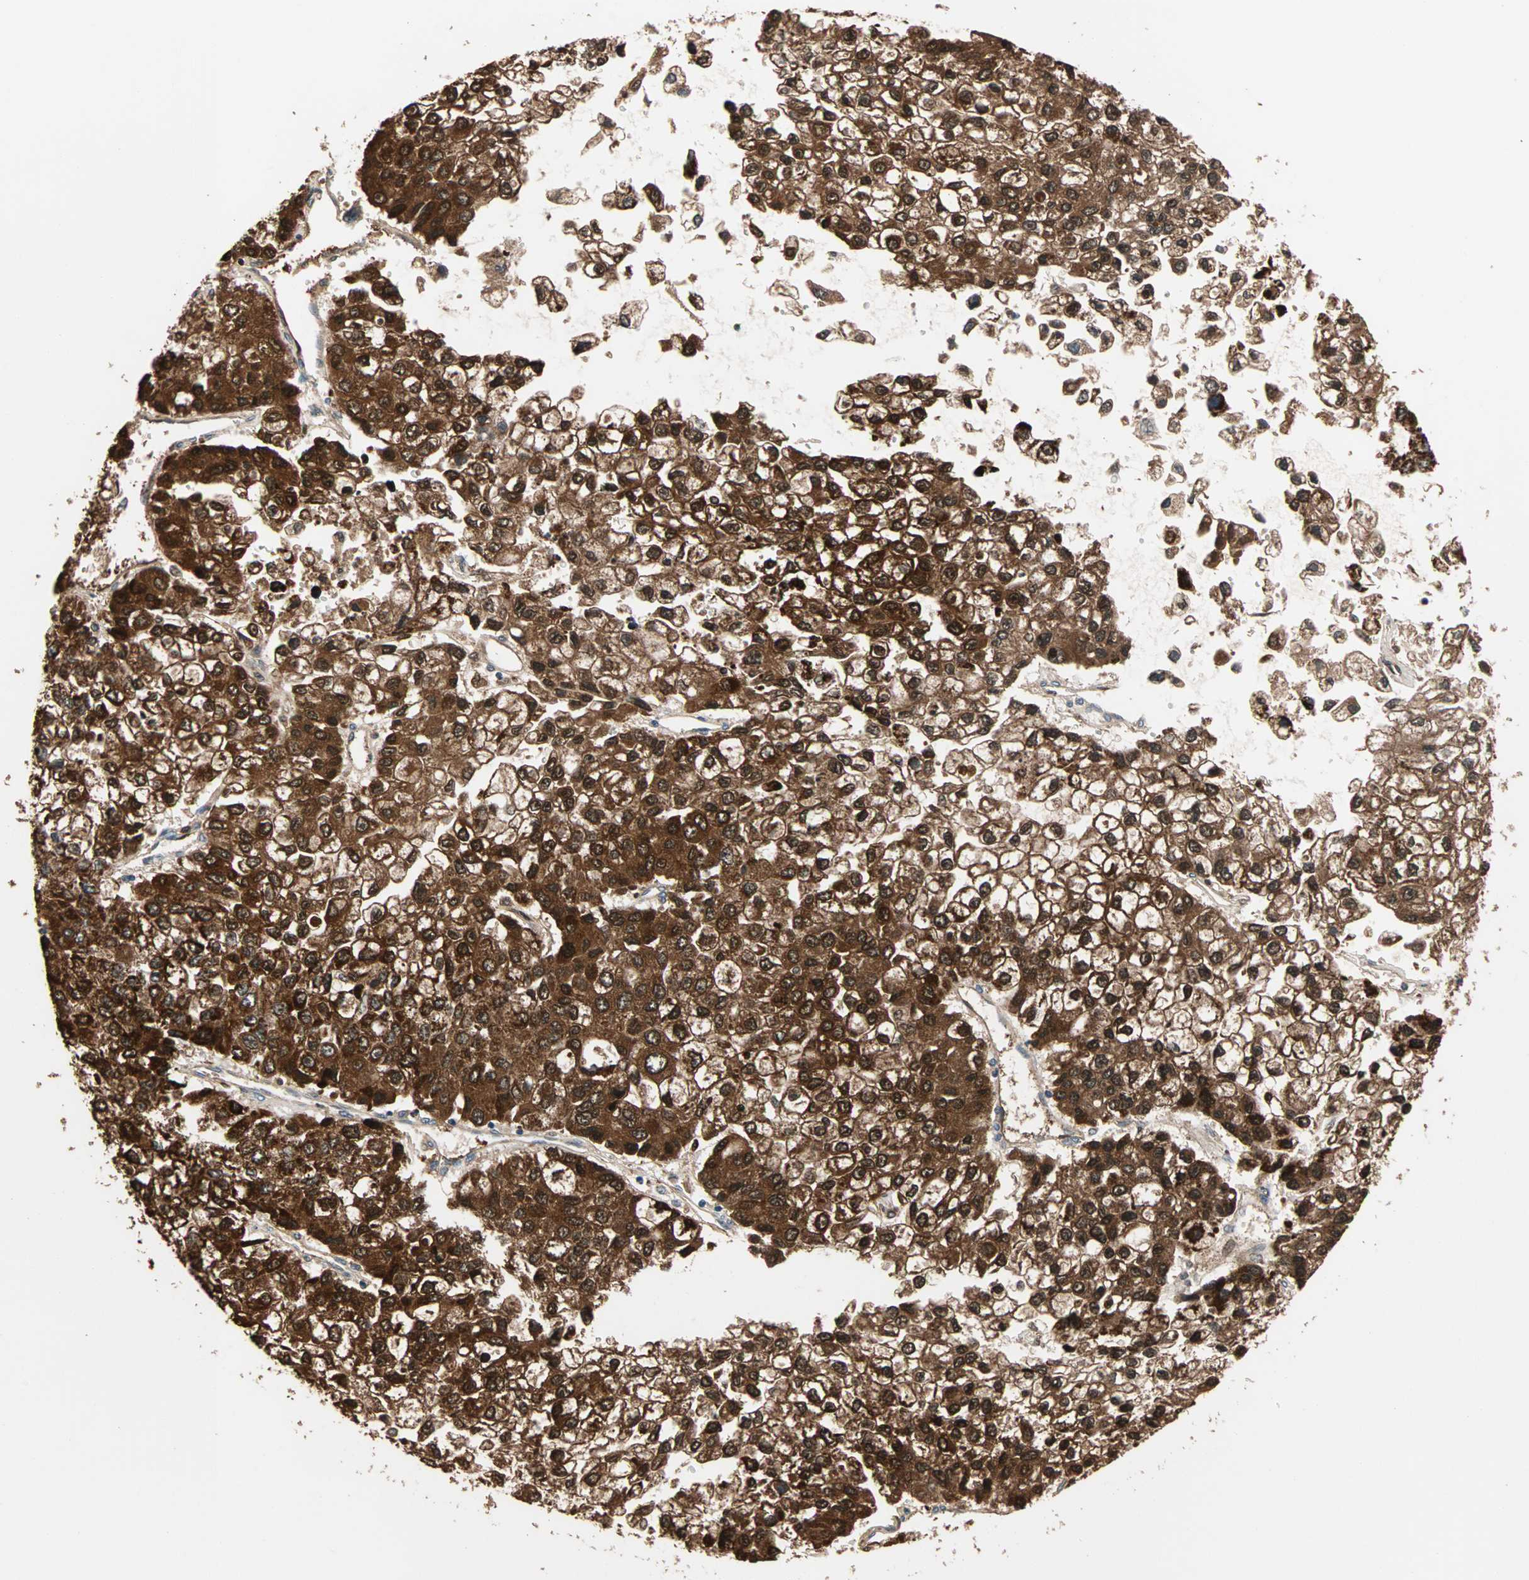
{"staining": {"intensity": "strong", "quantity": ">75%", "location": "cytoplasmic/membranous,nuclear"}, "tissue": "liver cancer", "cell_type": "Tumor cells", "image_type": "cancer", "snomed": [{"axis": "morphology", "description": "Carcinoma, Hepatocellular, NOS"}, {"axis": "topography", "description": "Liver"}], "caption": "Protein expression analysis of liver hepatocellular carcinoma shows strong cytoplasmic/membranous and nuclear positivity in approximately >75% of tumor cells.", "gene": "TST", "patient": {"sex": "female", "age": 66}}